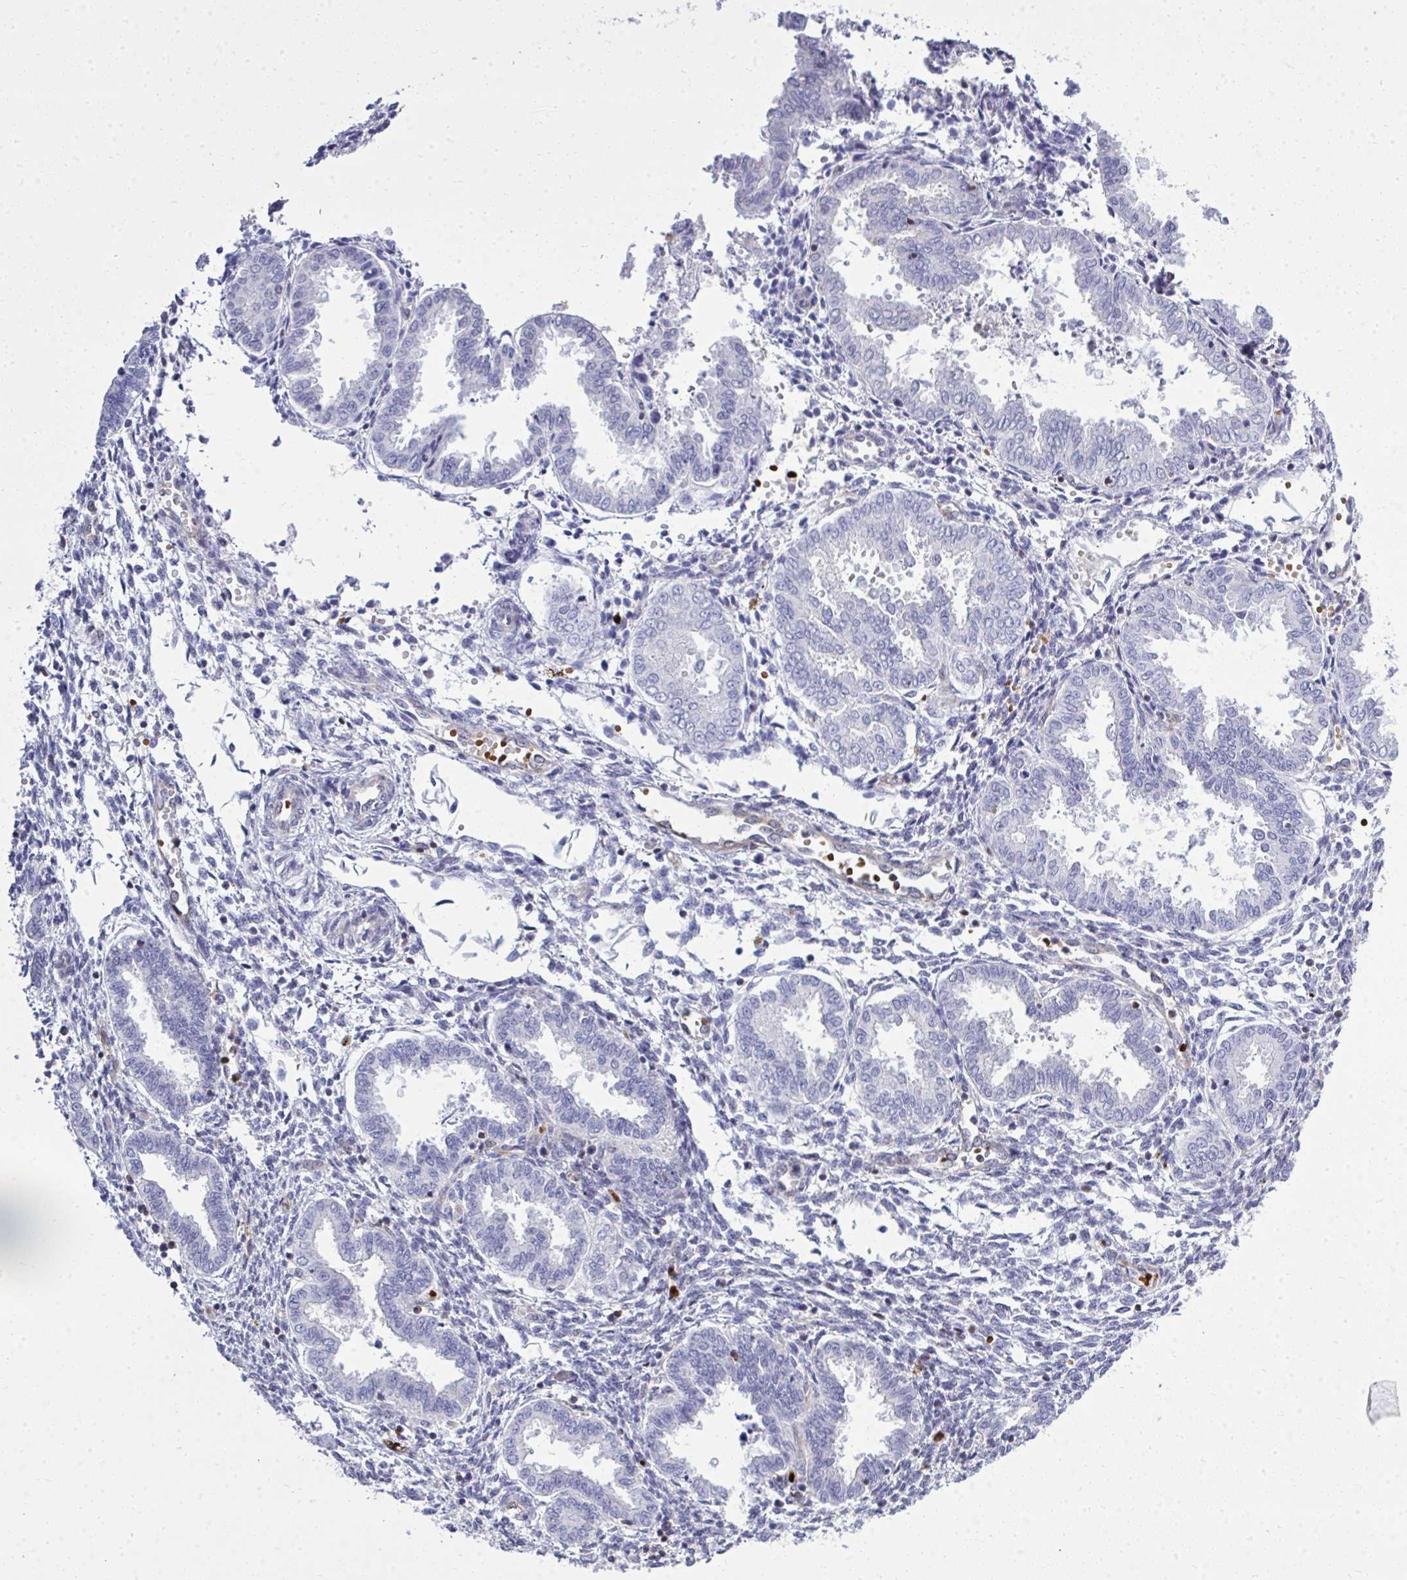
{"staining": {"intensity": "weak", "quantity": "<25%", "location": "nuclear"}, "tissue": "endometrium", "cell_type": "Cells in endometrial stroma", "image_type": "normal", "snomed": [{"axis": "morphology", "description": "Normal tissue, NOS"}, {"axis": "topography", "description": "Endometrium"}], "caption": "High power microscopy micrograph of an immunohistochemistry micrograph of unremarkable endometrium, revealing no significant expression in cells in endometrial stroma.", "gene": "FOXN3", "patient": {"sex": "female", "age": 33}}